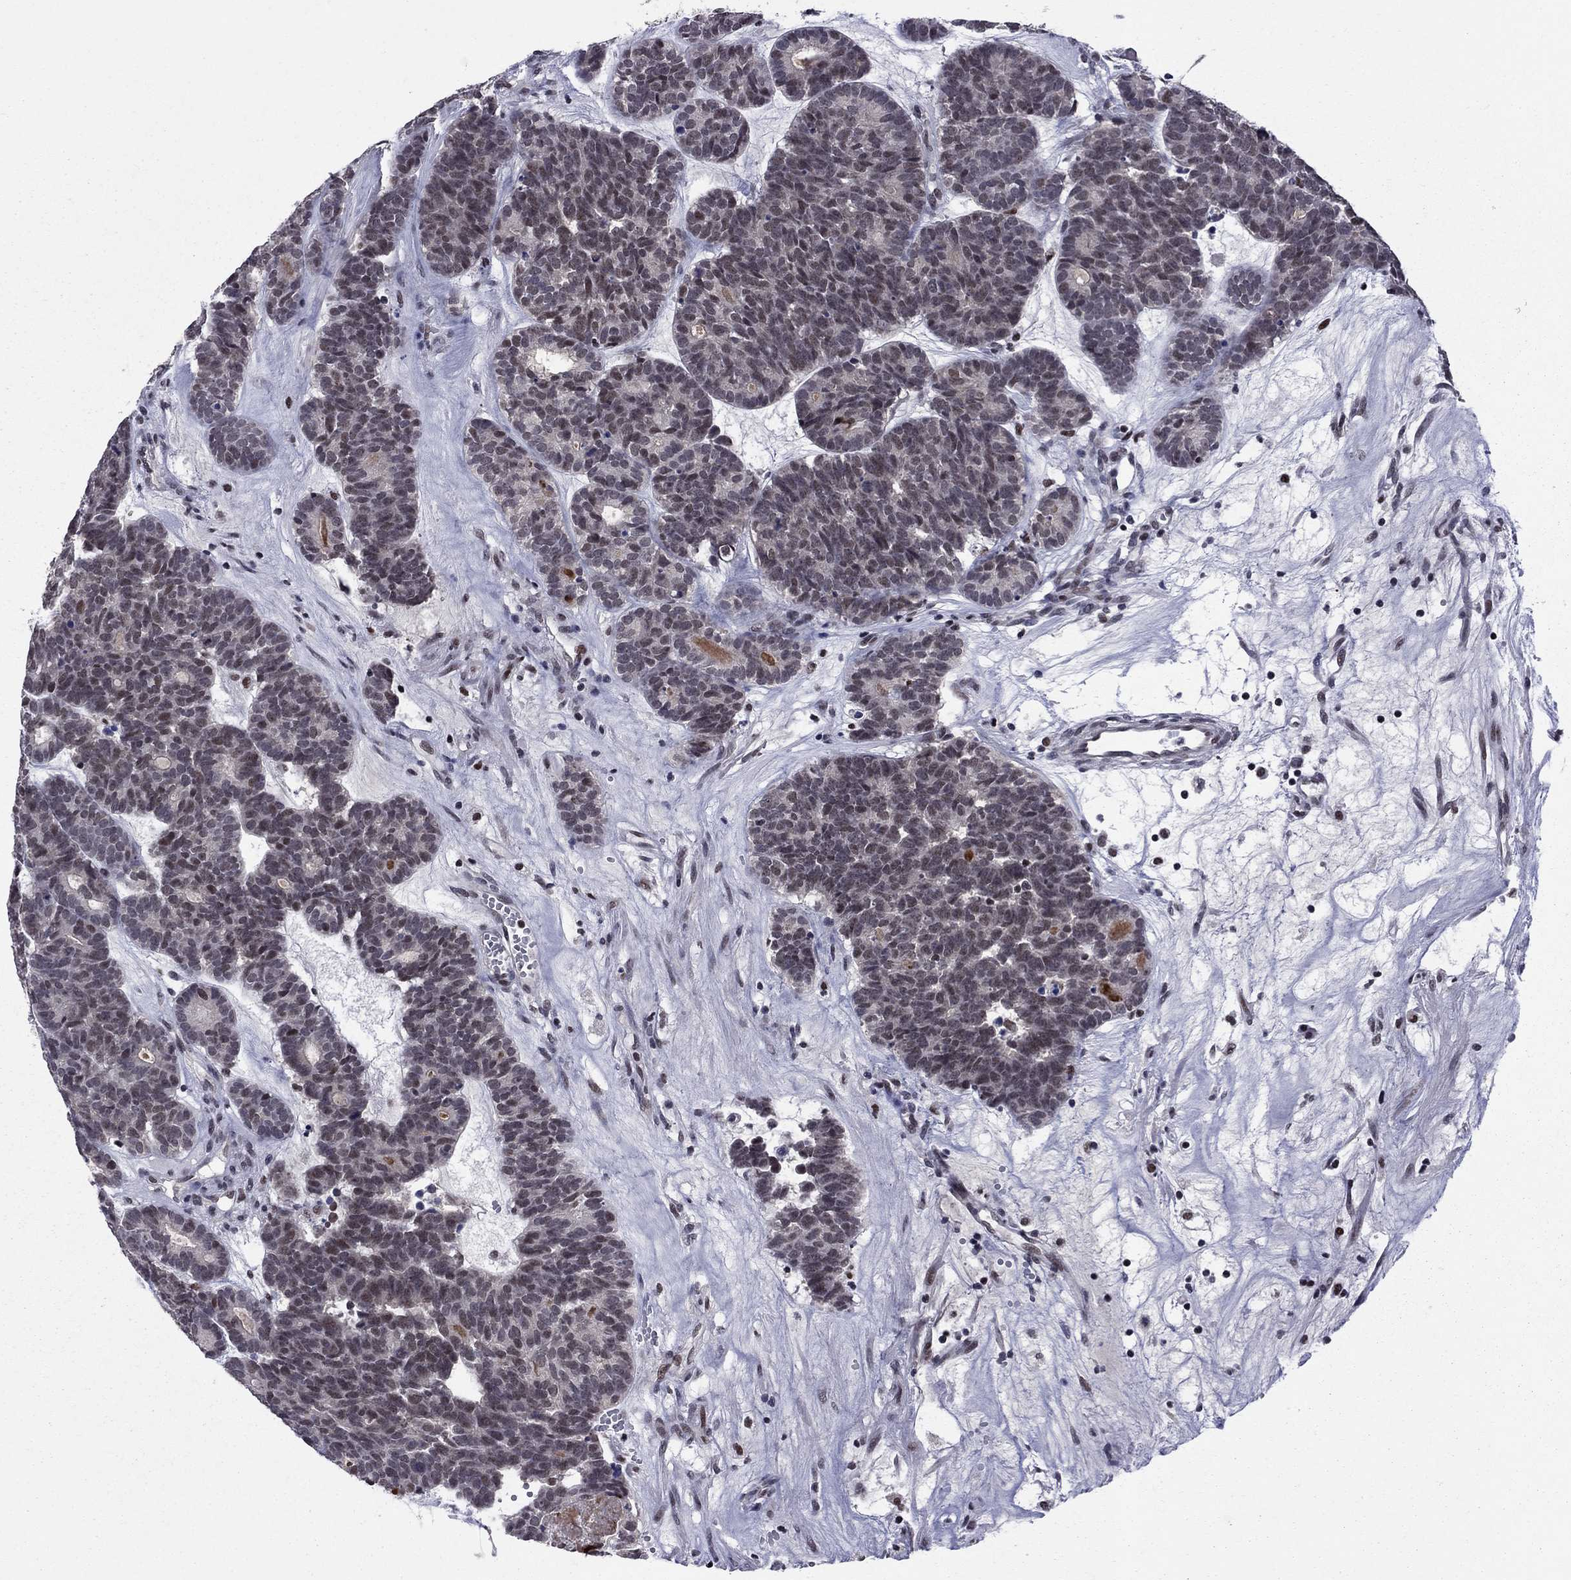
{"staining": {"intensity": "weak", "quantity": "<25%", "location": "nuclear"}, "tissue": "head and neck cancer", "cell_type": "Tumor cells", "image_type": "cancer", "snomed": [{"axis": "morphology", "description": "Adenocarcinoma, NOS"}, {"axis": "topography", "description": "Head-Neck"}], "caption": "This is an immunohistochemistry image of head and neck adenocarcinoma. There is no staining in tumor cells.", "gene": "TAF9", "patient": {"sex": "female", "age": 81}}